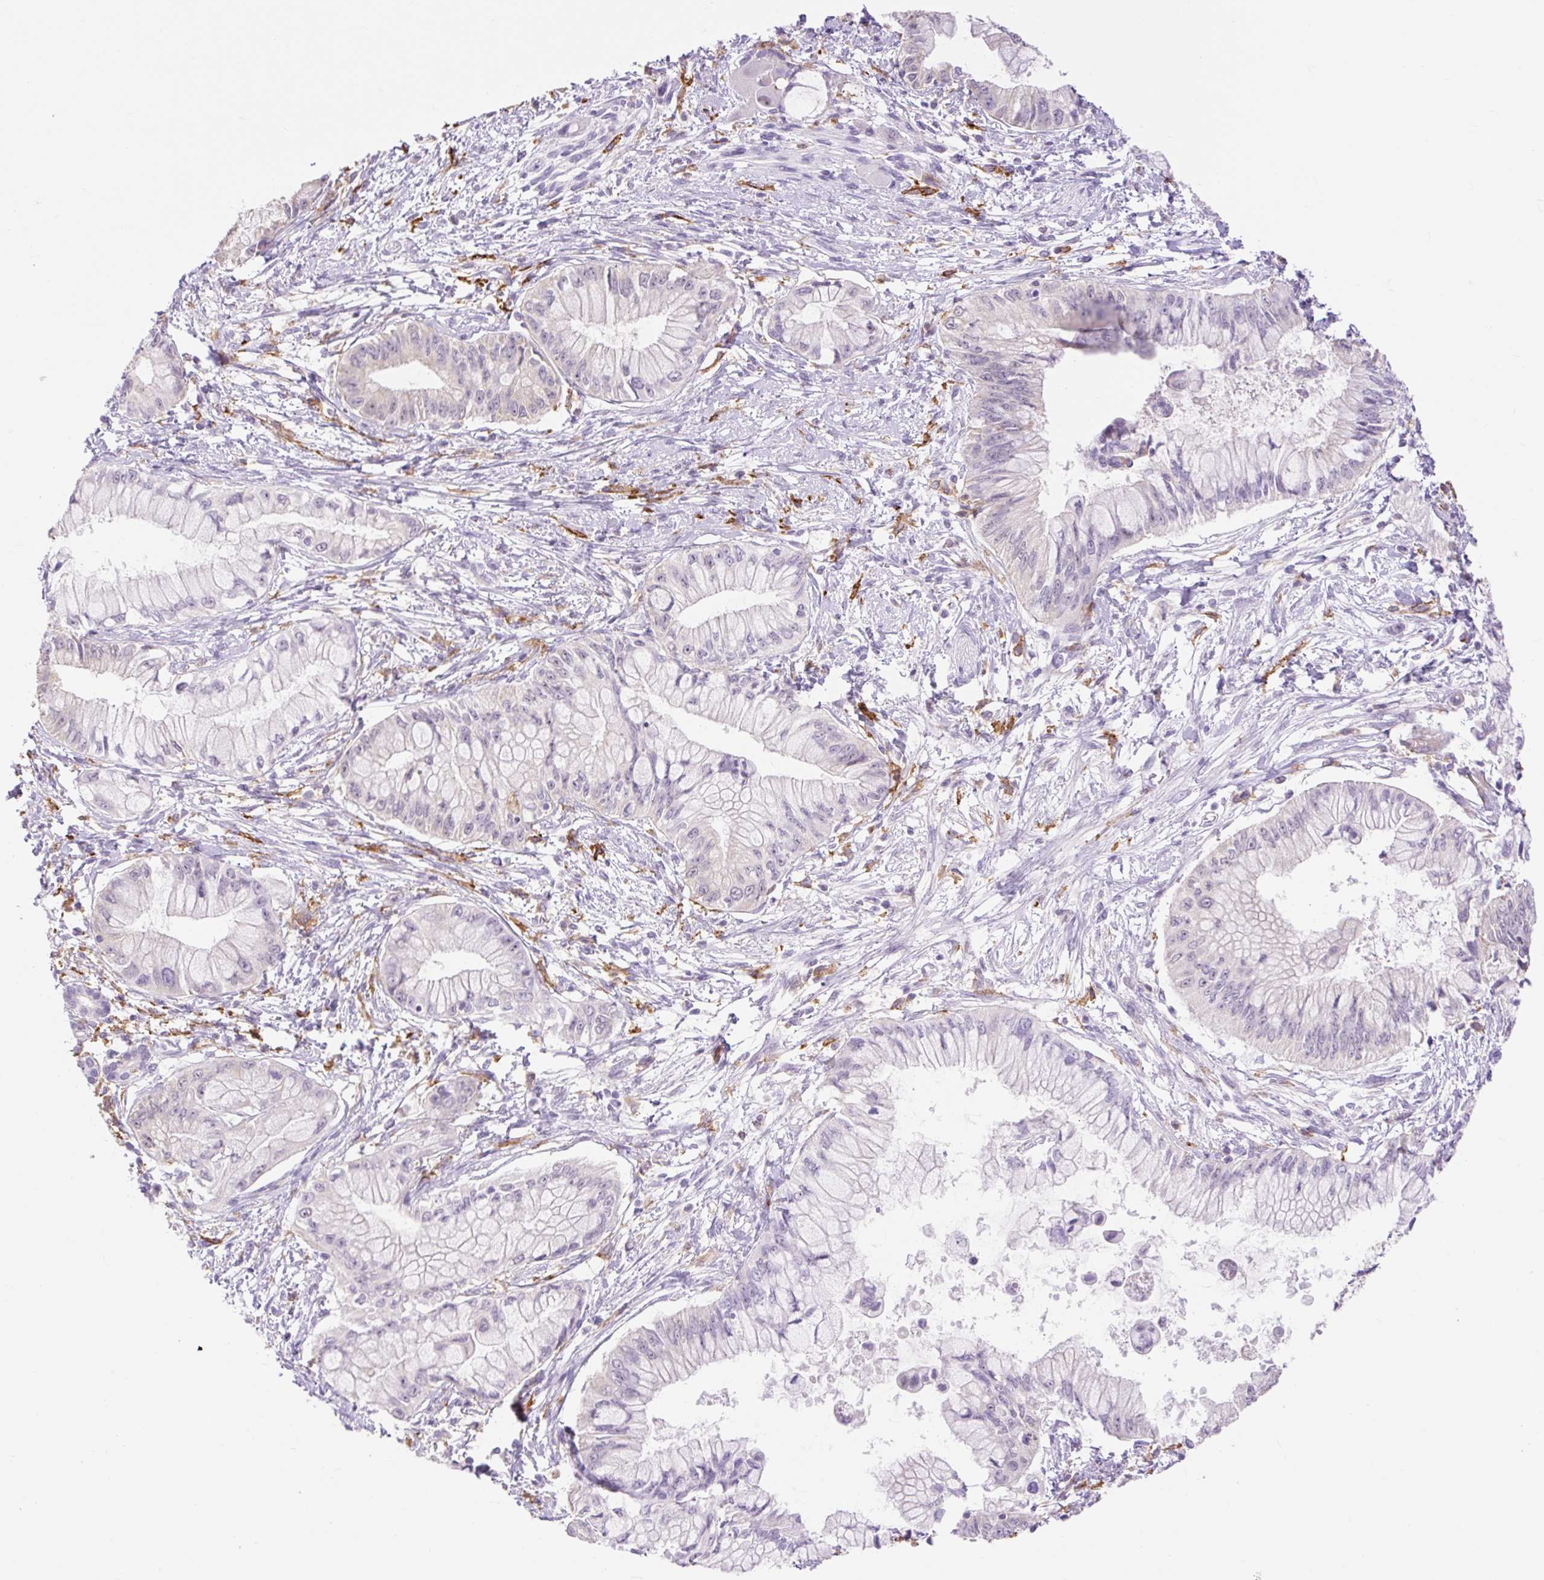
{"staining": {"intensity": "negative", "quantity": "none", "location": "none"}, "tissue": "pancreatic cancer", "cell_type": "Tumor cells", "image_type": "cancer", "snomed": [{"axis": "morphology", "description": "Adenocarcinoma, NOS"}, {"axis": "topography", "description": "Pancreas"}], "caption": "Immunohistochemistry (IHC) of pancreatic adenocarcinoma shows no positivity in tumor cells. Brightfield microscopy of immunohistochemistry stained with DAB (3,3'-diaminobenzidine) (brown) and hematoxylin (blue), captured at high magnification.", "gene": "SIGLEC1", "patient": {"sex": "male", "age": 48}}